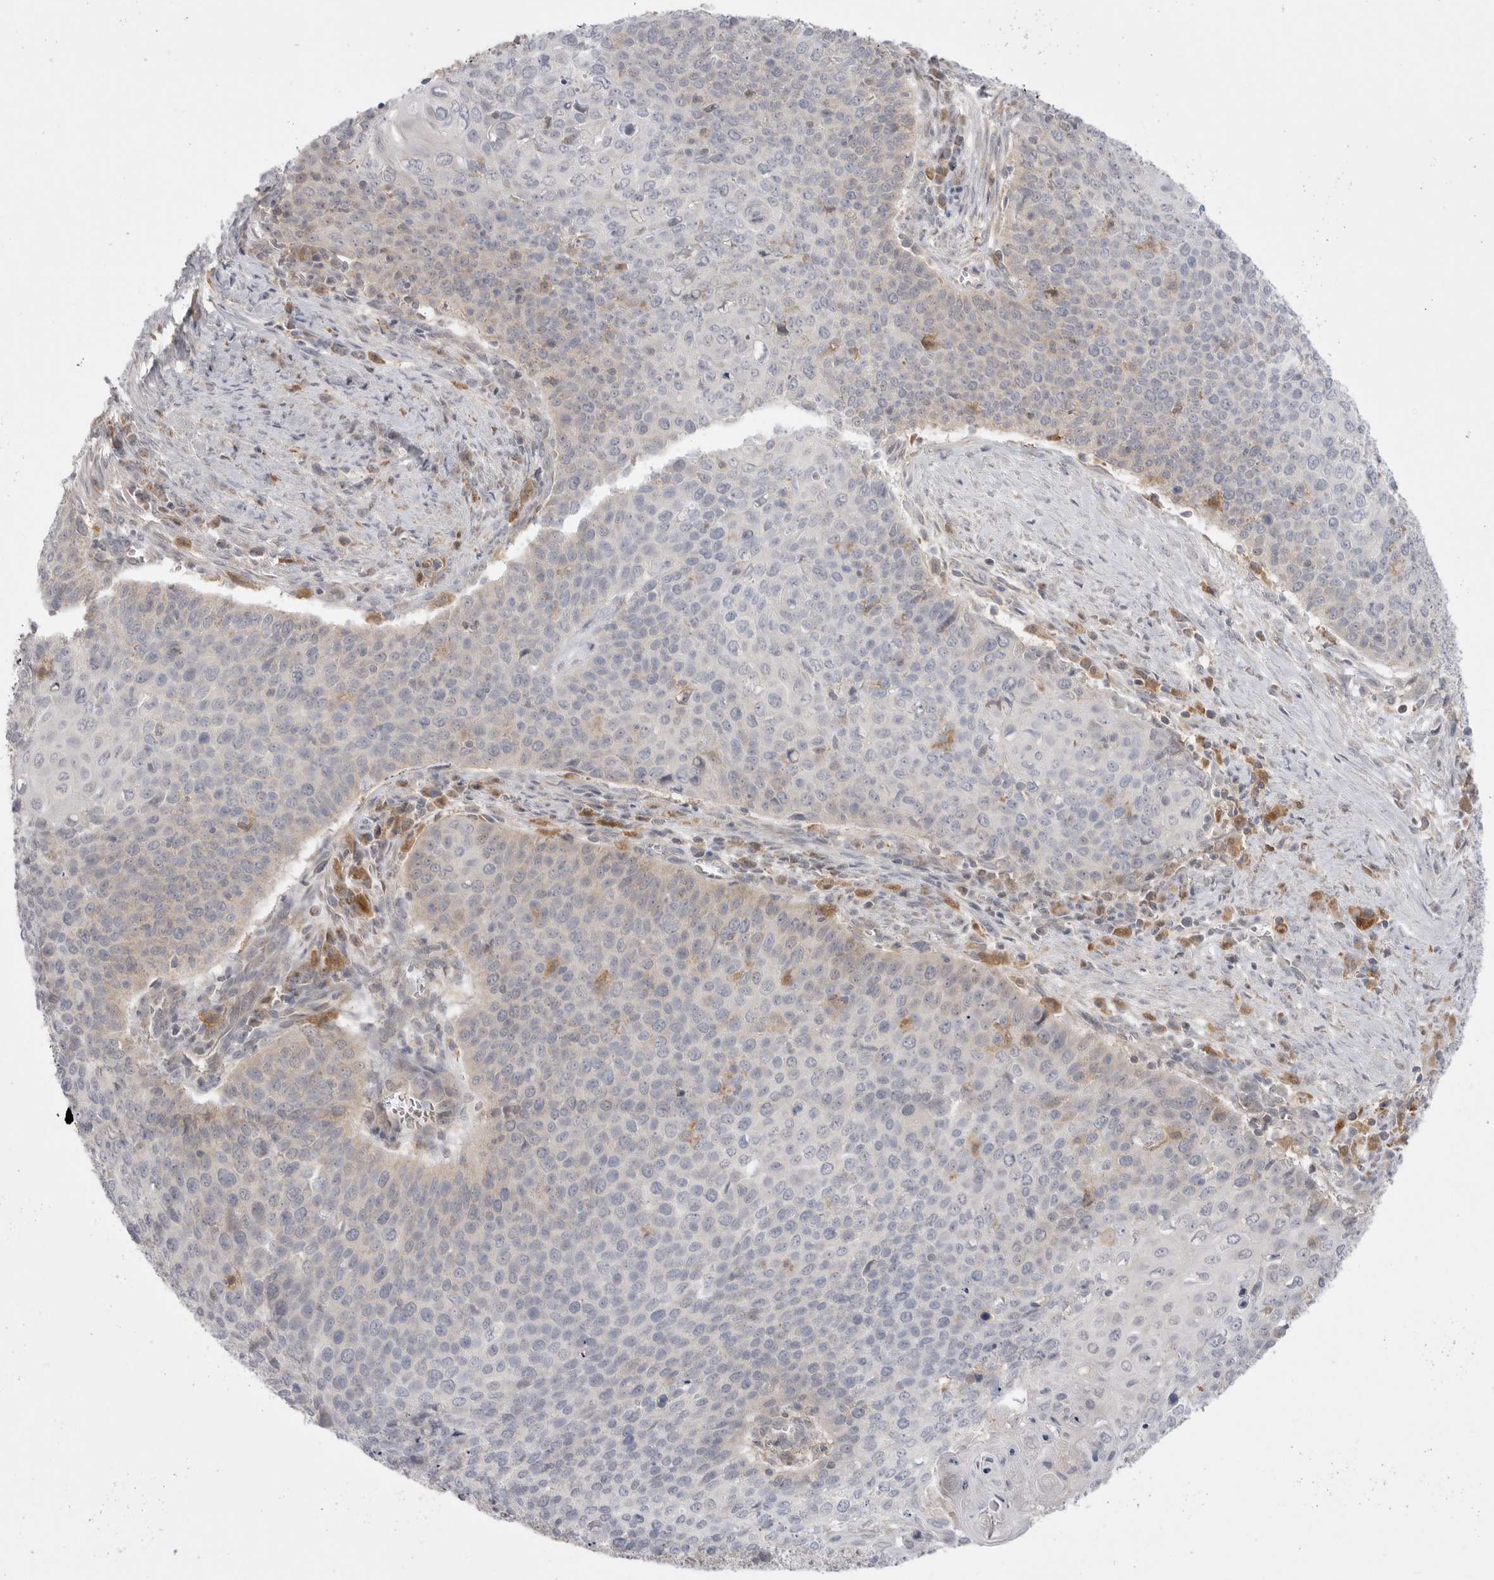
{"staining": {"intensity": "negative", "quantity": "none", "location": "none"}, "tissue": "cervical cancer", "cell_type": "Tumor cells", "image_type": "cancer", "snomed": [{"axis": "morphology", "description": "Squamous cell carcinoma, NOS"}, {"axis": "topography", "description": "Cervix"}], "caption": "Tumor cells are negative for brown protein staining in cervical cancer (squamous cell carcinoma).", "gene": "KYAT3", "patient": {"sex": "female", "age": 39}}